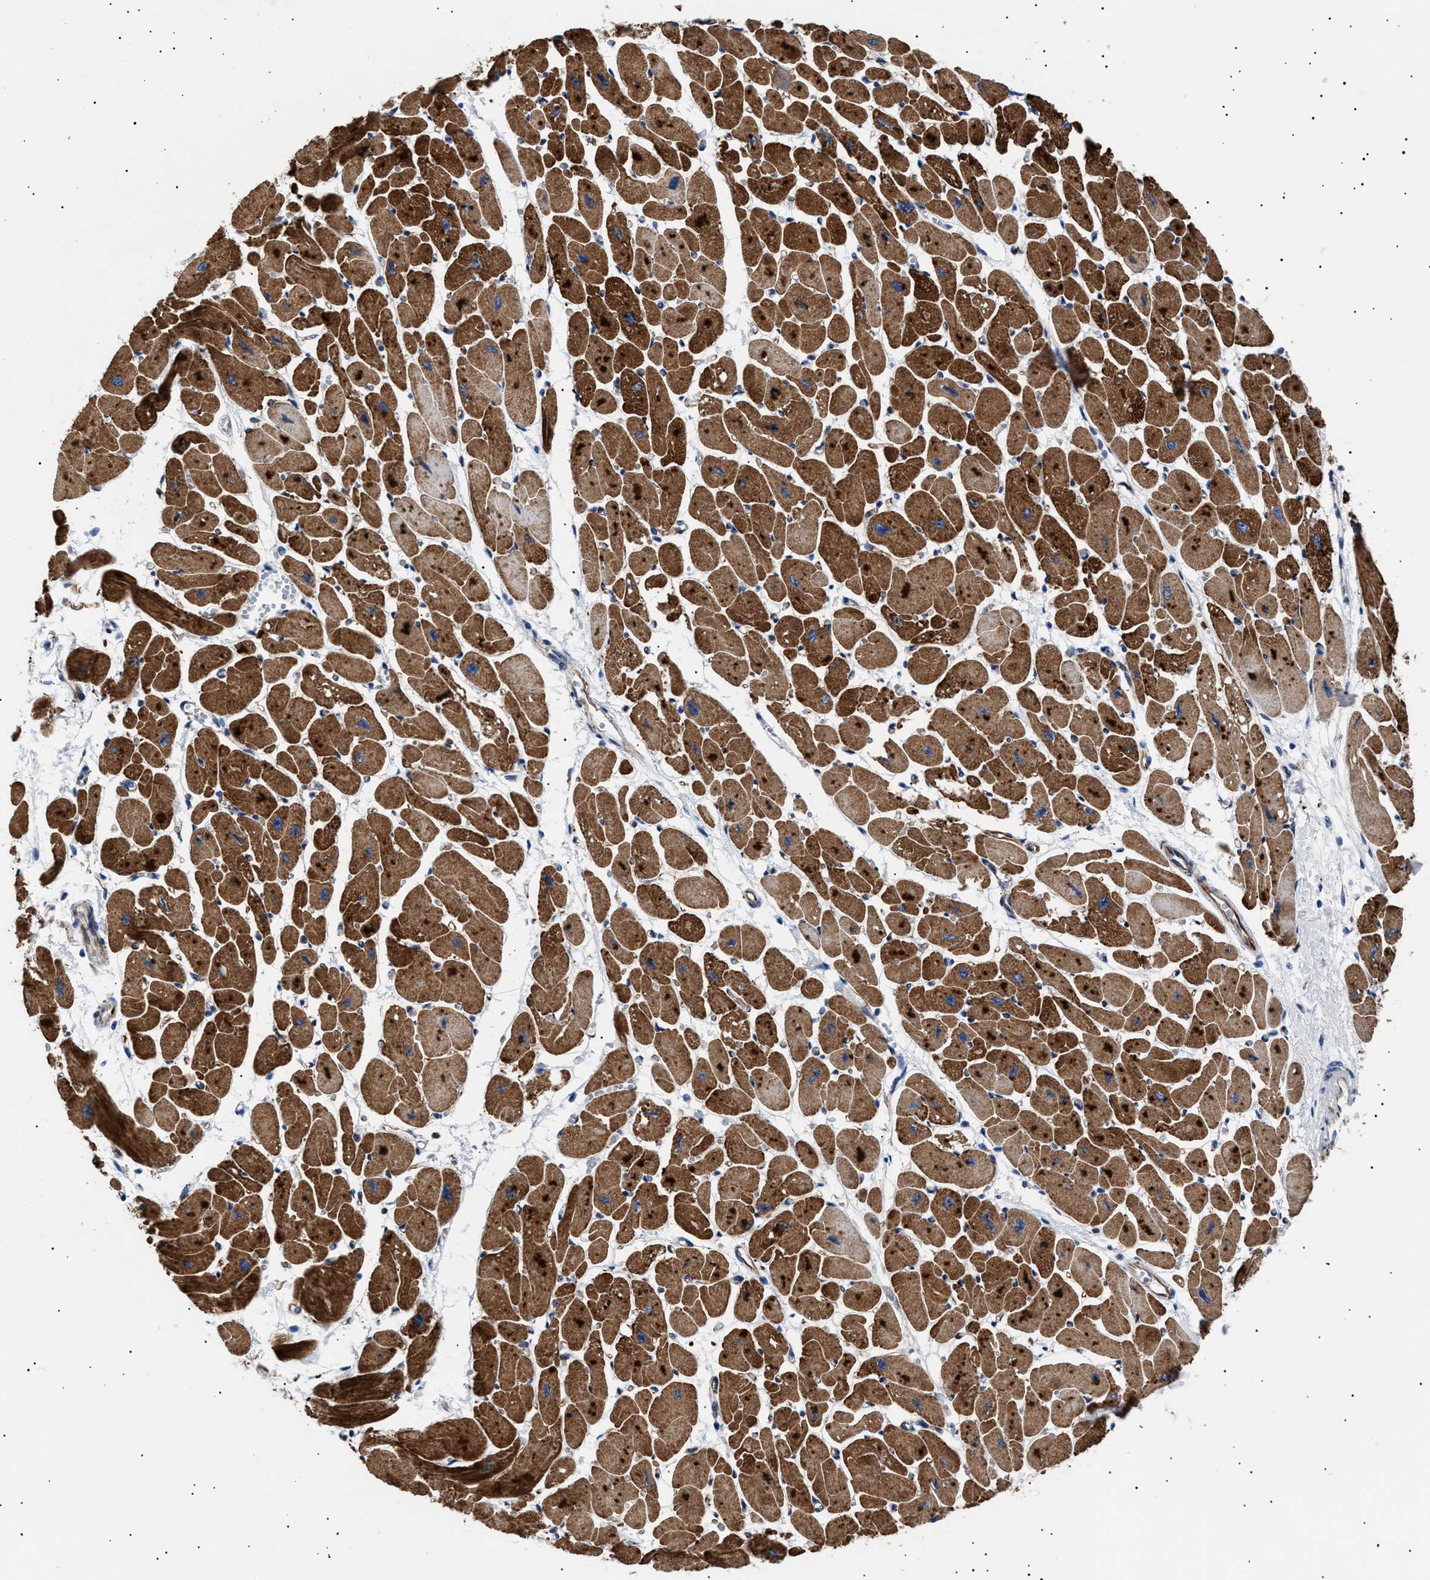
{"staining": {"intensity": "strong", "quantity": ">75%", "location": "cytoplasmic/membranous"}, "tissue": "heart muscle", "cell_type": "Cardiomyocytes", "image_type": "normal", "snomed": [{"axis": "morphology", "description": "Normal tissue, NOS"}, {"axis": "topography", "description": "Heart"}], "caption": "The histopathology image exhibits staining of normal heart muscle, revealing strong cytoplasmic/membranous protein staining (brown color) within cardiomyocytes.", "gene": "OLFML2A", "patient": {"sex": "female", "age": 54}}